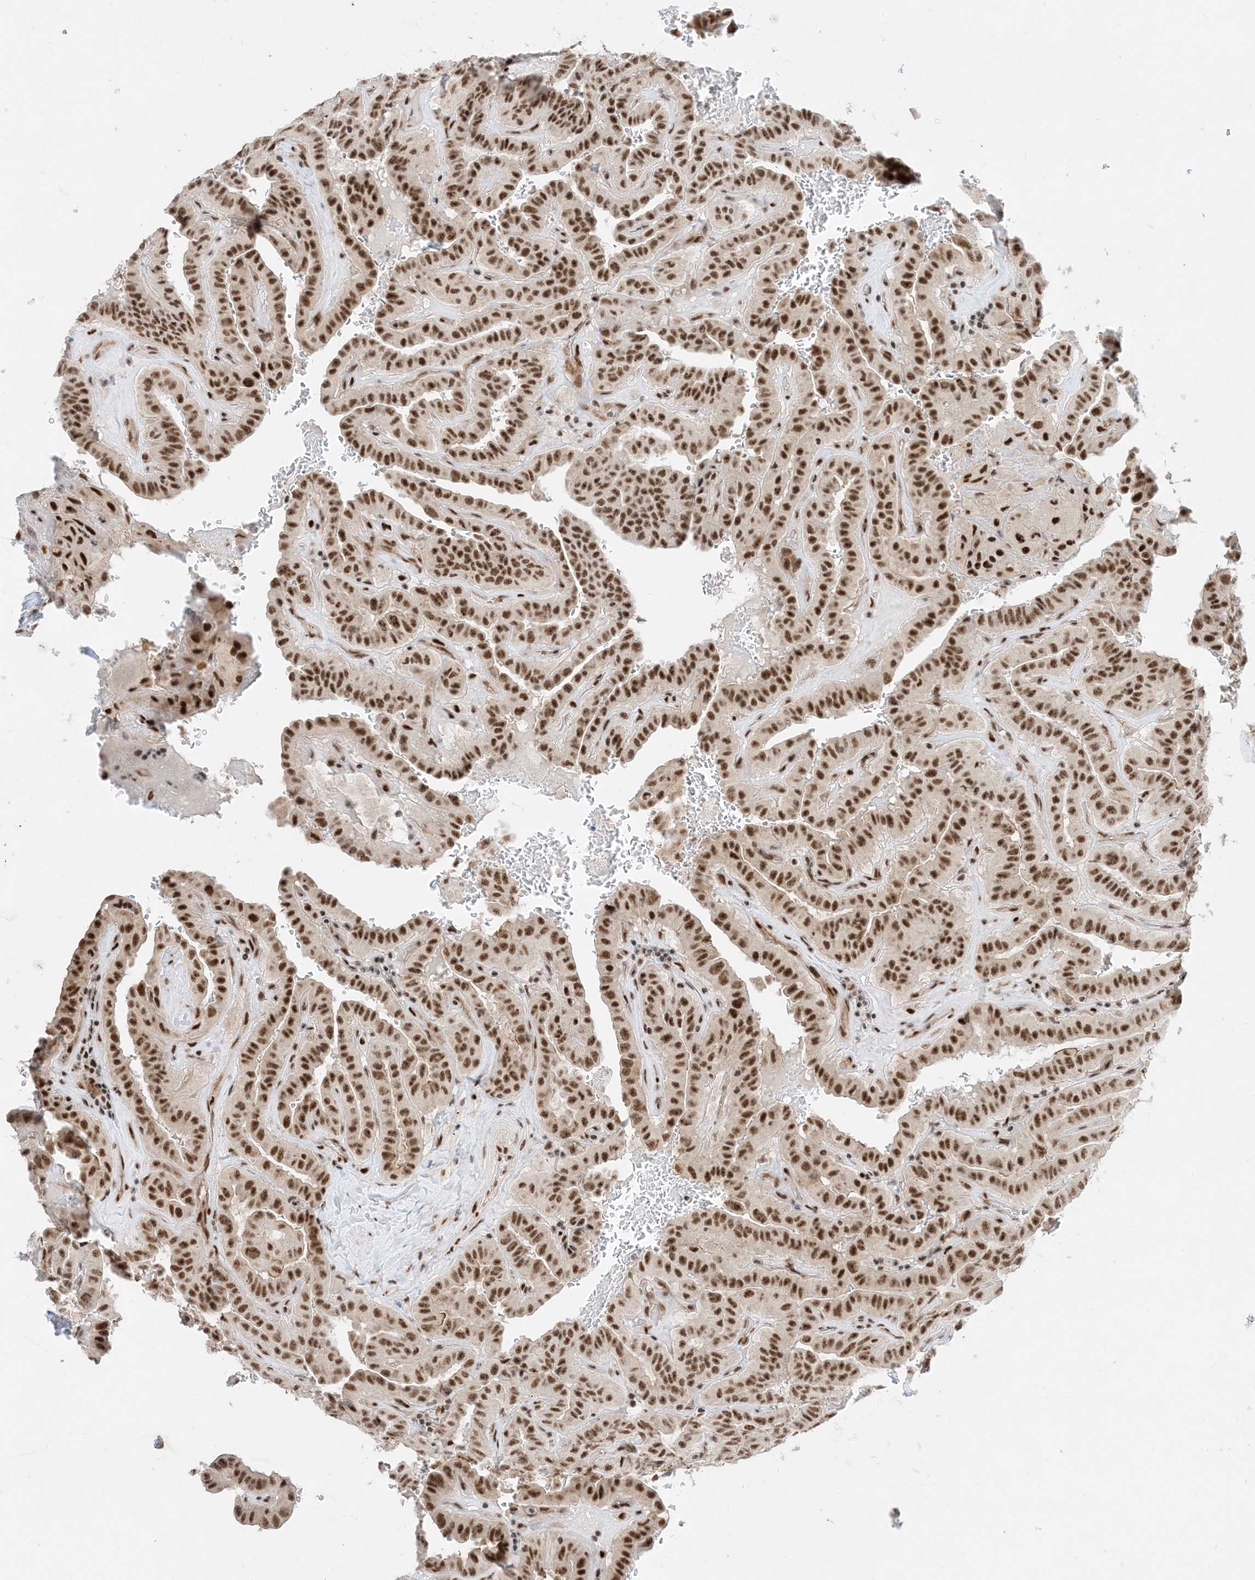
{"staining": {"intensity": "strong", "quantity": ">75%", "location": "nuclear"}, "tissue": "thyroid cancer", "cell_type": "Tumor cells", "image_type": "cancer", "snomed": [{"axis": "morphology", "description": "Papillary adenocarcinoma, NOS"}, {"axis": "topography", "description": "Thyroid gland"}], "caption": "Approximately >75% of tumor cells in thyroid papillary adenocarcinoma show strong nuclear protein expression as visualized by brown immunohistochemical staining.", "gene": "SF3A3", "patient": {"sex": "male", "age": 77}}